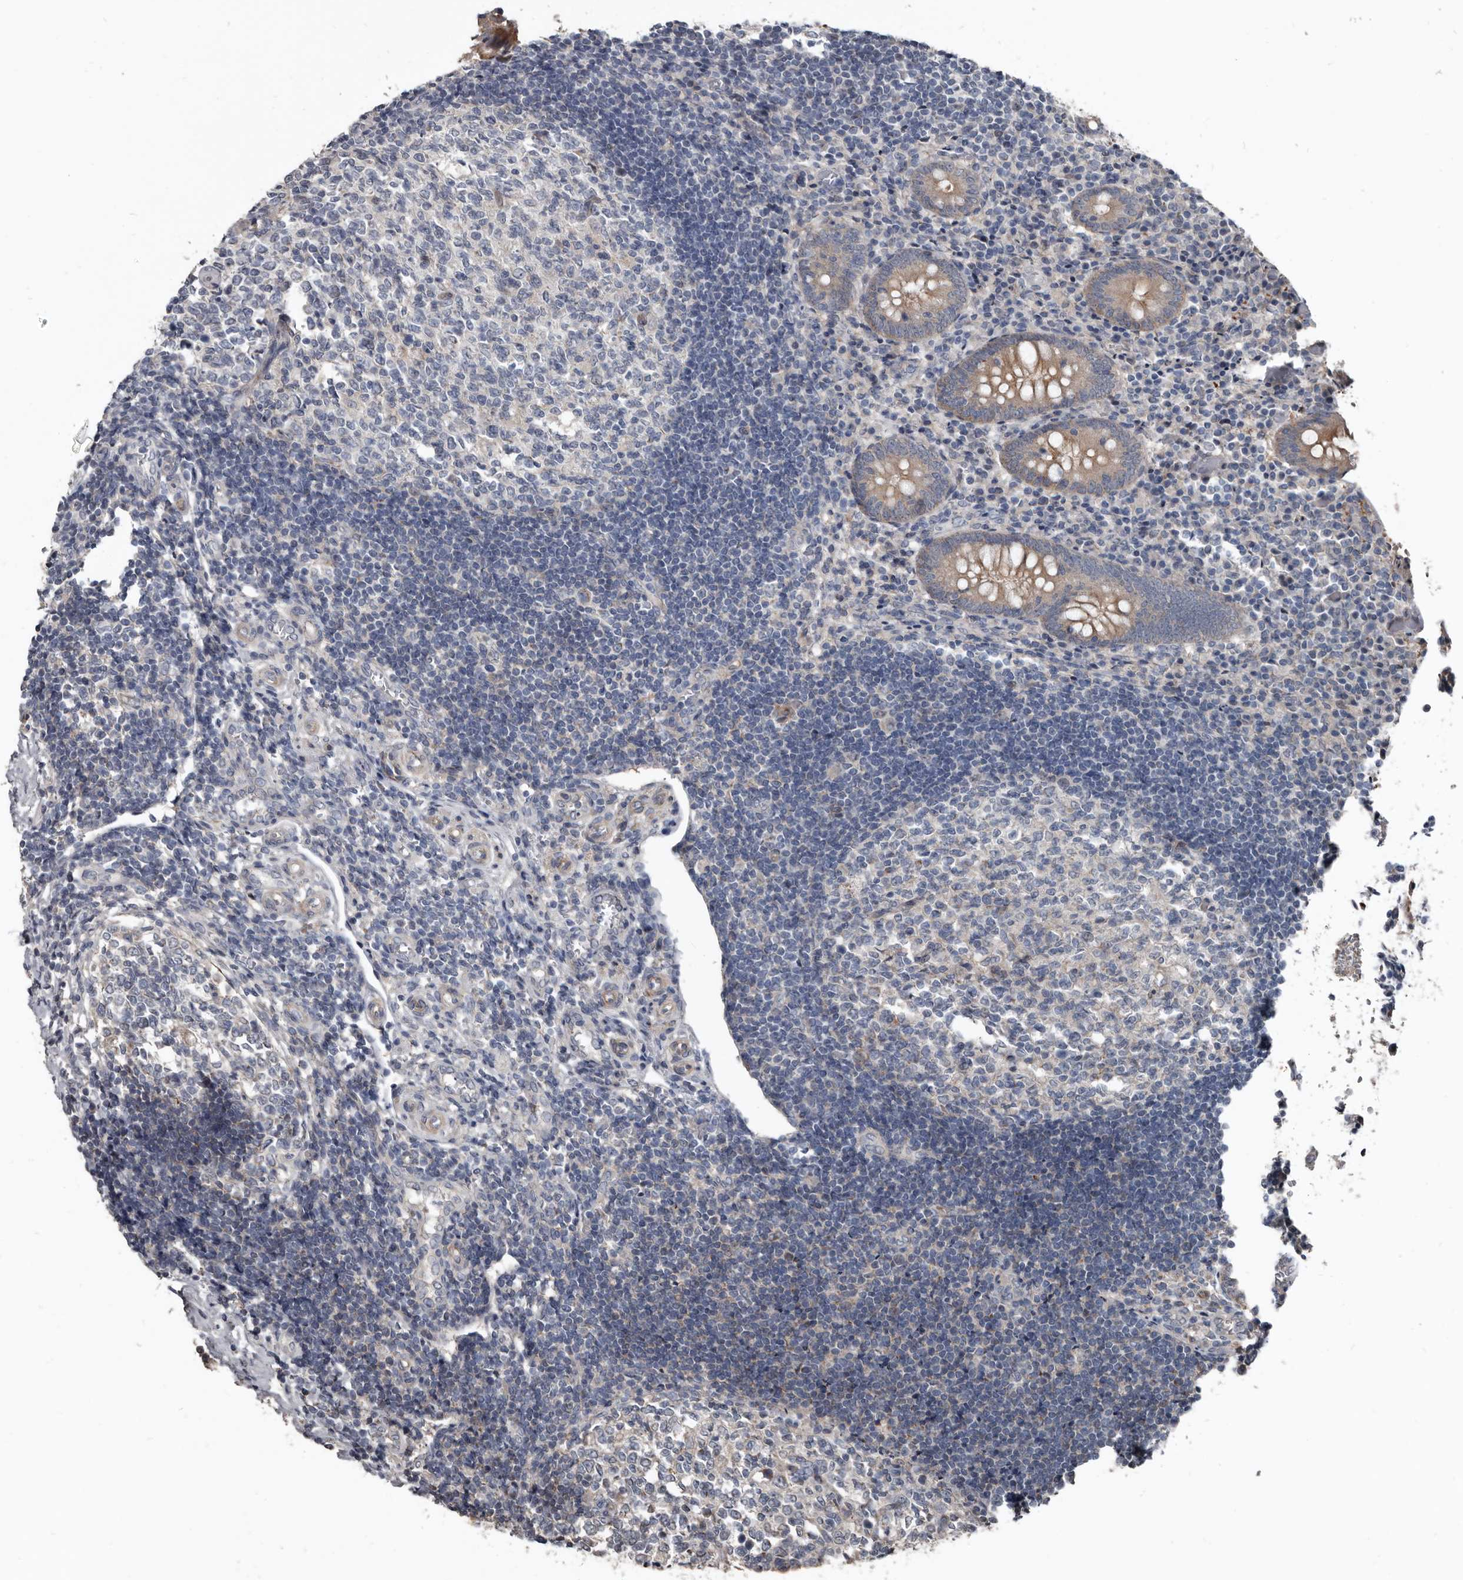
{"staining": {"intensity": "moderate", "quantity": "25%-75%", "location": "cytoplasmic/membranous"}, "tissue": "appendix", "cell_type": "Glandular cells", "image_type": "normal", "snomed": [{"axis": "morphology", "description": "Normal tissue, NOS"}, {"axis": "topography", "description": "Appendix"}], "caption": "High-magnification brightfield microscopy of normal appendix stained with DAB (3,3'-diaminobenzidine) (brown) and counterstained with hematoxylin (blue). glandular cells exhibit moderate cytoplasmic/membranous staining is appreciated in approximately25%-75% of cells. (brown staining indicates protein expression, while blue staining denotes nuclei).", "gene": "DHPS", "patient": {"sex": "female", "age": 17}}